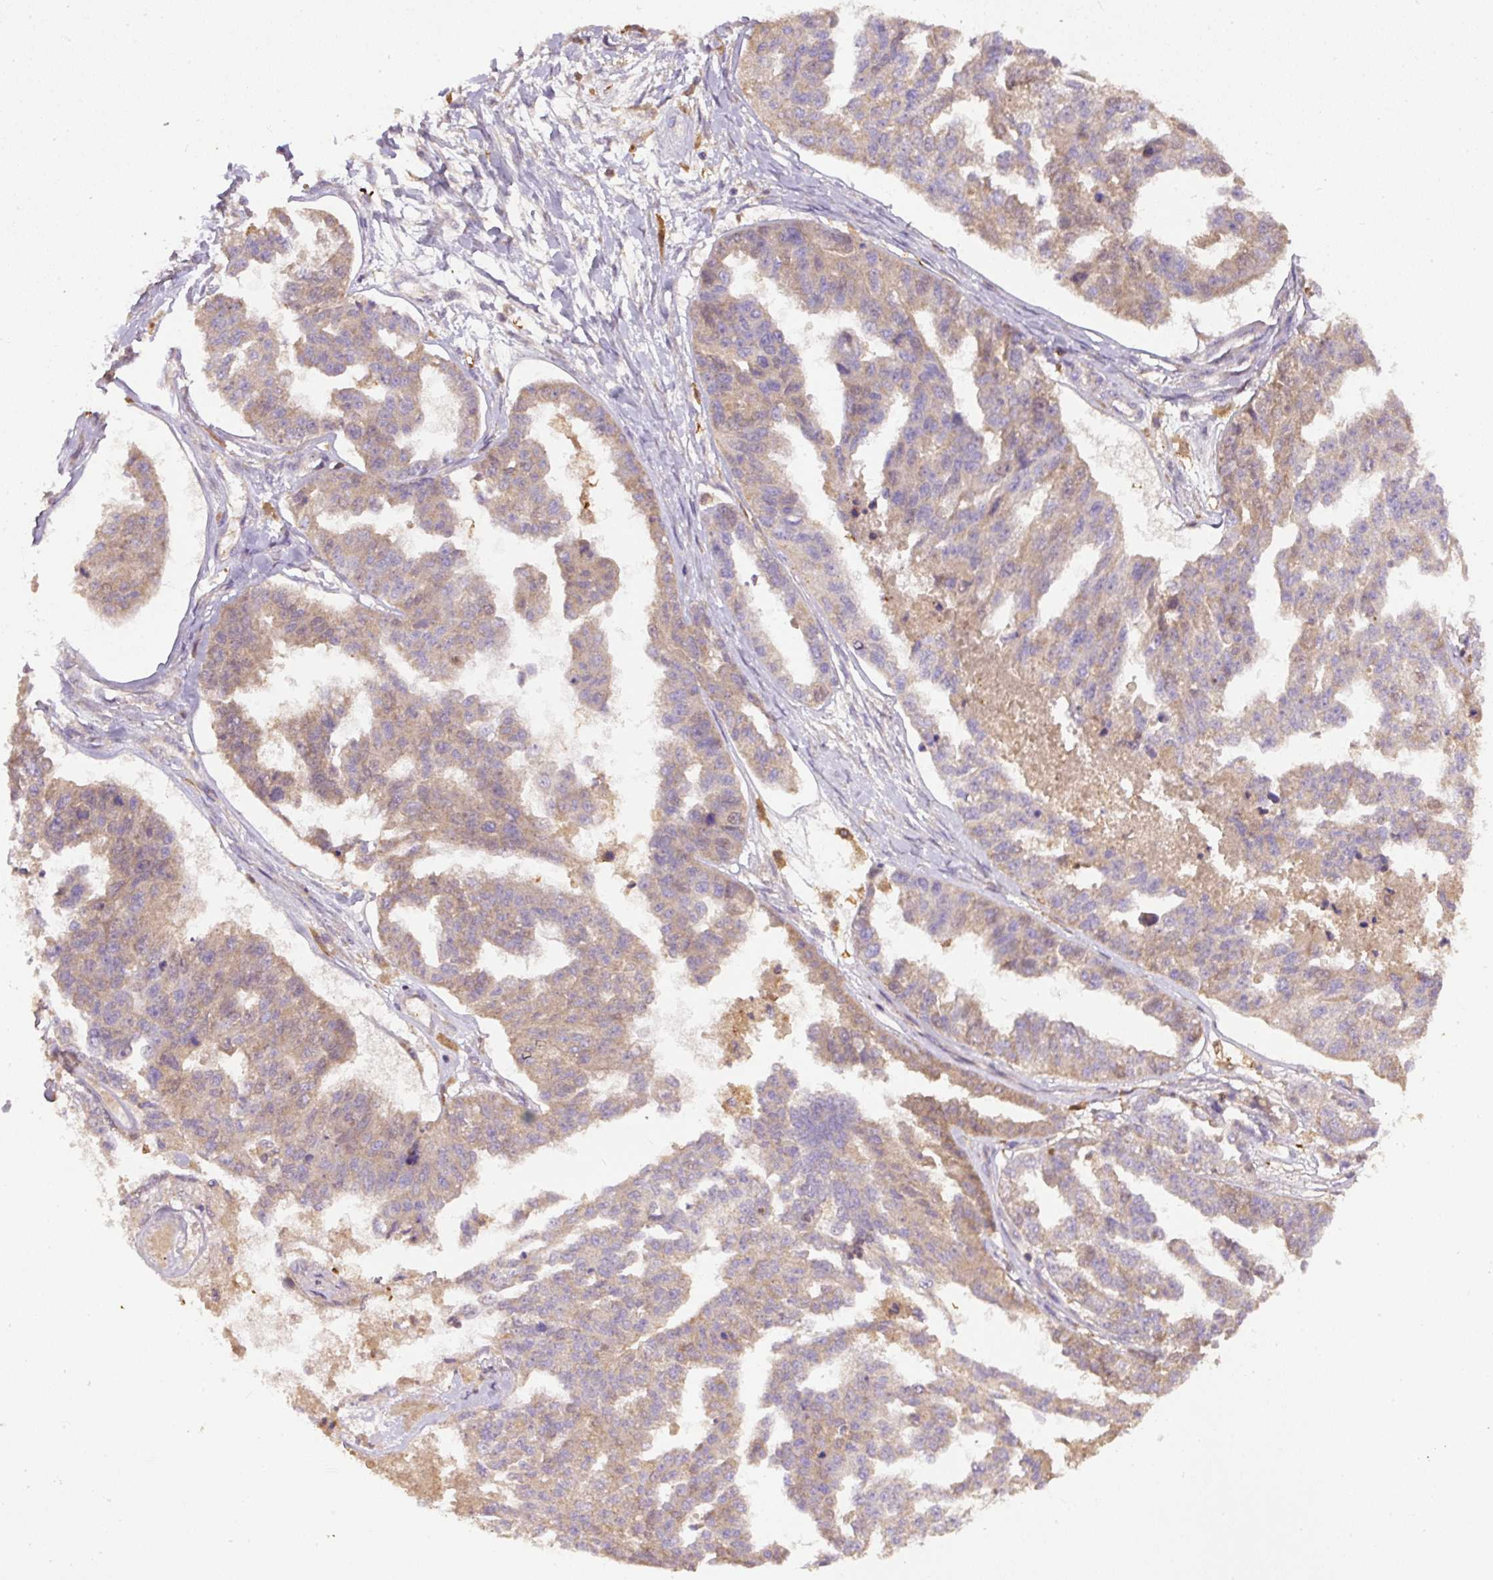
{"staining": {"intensity": "moderate", "quantity": ">75%", "location": "cytoplasmic/membranous"}, "tissue": "ovarian cancer", "cell_type": "Tumor cells", "image_type": "cancer", "snomed": [{"axis": "morphology", "description": "Cystadenocarcinoma, serous, NOS"}, {"axis": "topography", "description": "Ovary"}], "caption": "Protein staining of ovarian serous cystadenocarcinoma tissue demonstrates moderate cytoplasmic/membranous positivity in approximately >75% of tumor cells. (DAB = brown stain, brightfield microscopy at high magnification).", "gene": "DAPK1", "patient": {"sex": "female", "age": 58}}